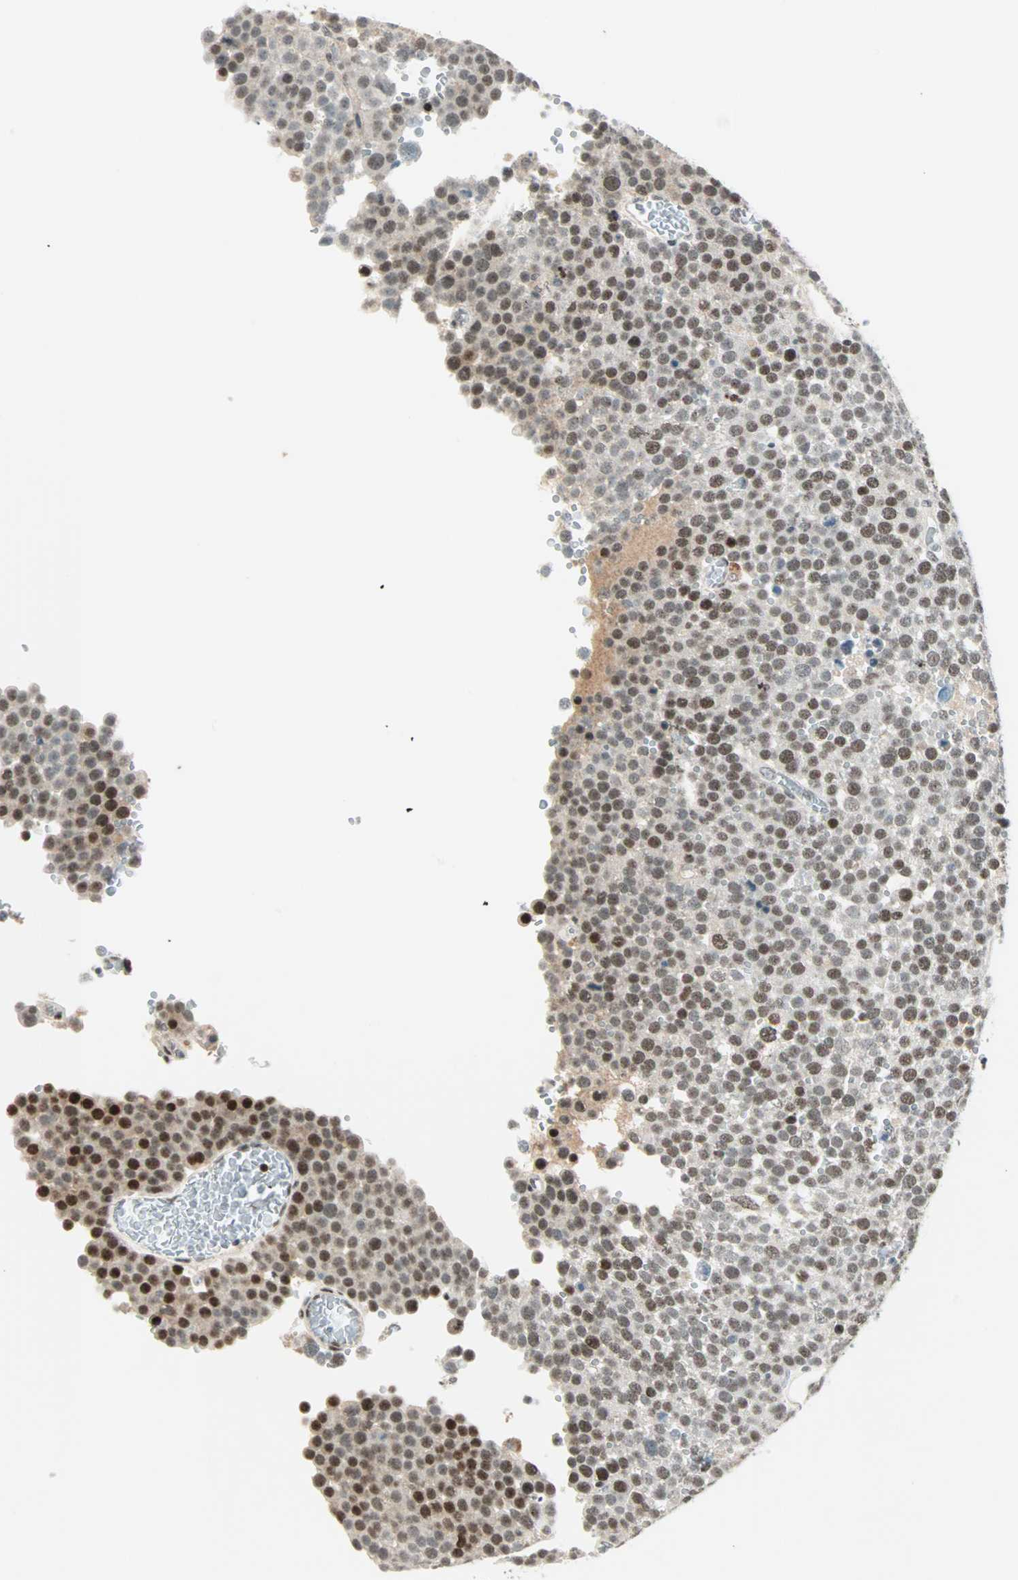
{"staining": {"intensity": "moderate", "quantity": "25%-75%", "location": "nuclear"}, "tissue": "testis cancer", "cell_type": "Tumor cells", "image_type": "cancer", "snomed": [{"axis": "morphology", "description": "Seminoma, NOS"}, {"axis": "topography", "description": "Testis"}], "caption": "Immunohistochemistry (DAB (3,3'-diaminobenzidine)) staining of seminoma (testis) displays moderate nuclear protein expression in about 25%-75% of tumor cells.", "gene": "SIN3A", "patient": {"sex": "male", "age": 71}}